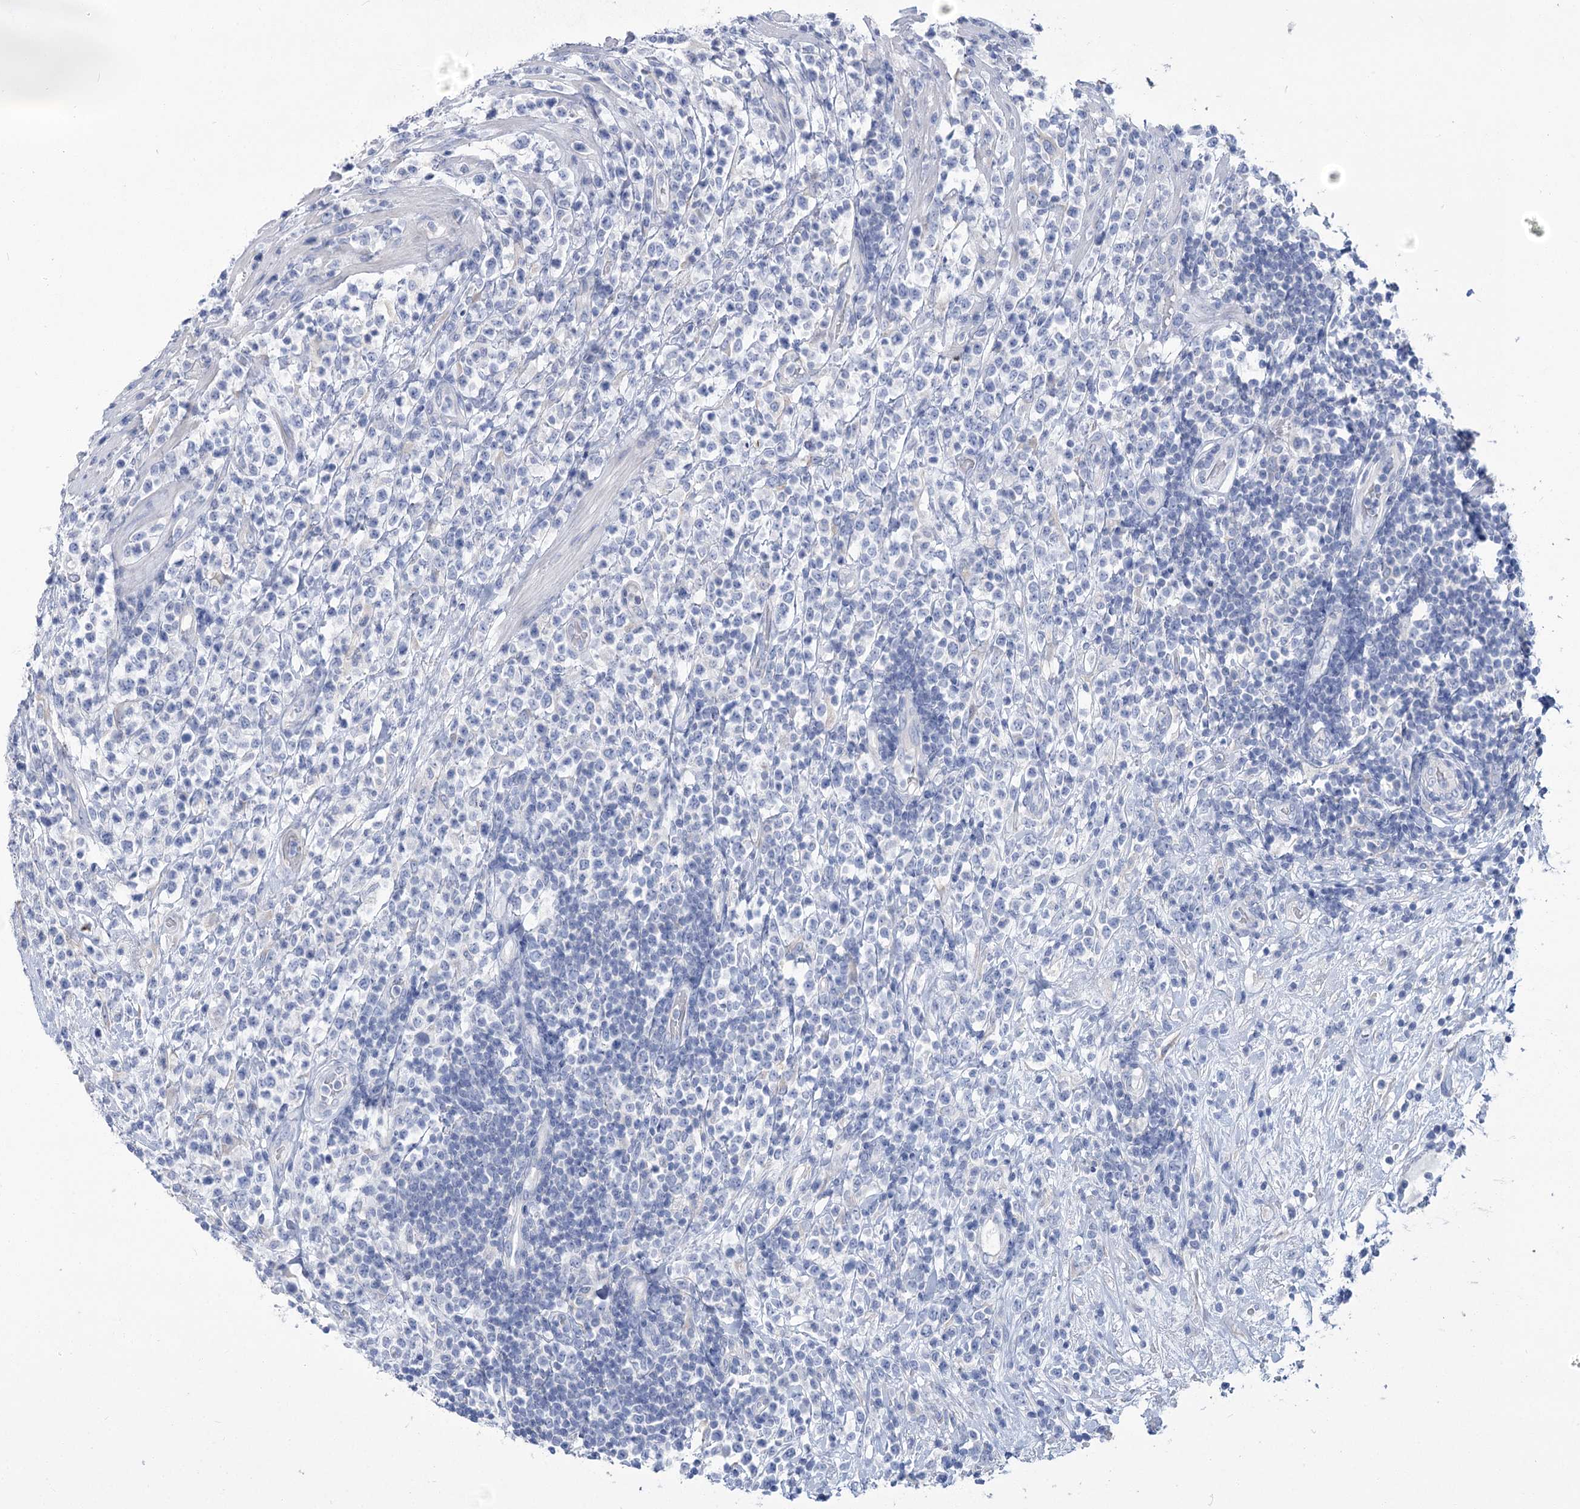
{"staining": {"intensity": "negative", "quantity": "none", "location": "none"}, "tissue": "lymphoma", "cell_type": "Tumor cells", "image_type": "cancer", "snomed": [{"axis": "morphology", "description": "Malignant lymphoma, non-Hodgkin's type, High grade"}, {"axis": "topography", "description": "Colon"}], "caption": "Immunohistochemistry (IHC) of lymphoma displays no expression in tumor cells.", "gene": "SLC9A3", "patient": {"sex": "female", "age": 53}}